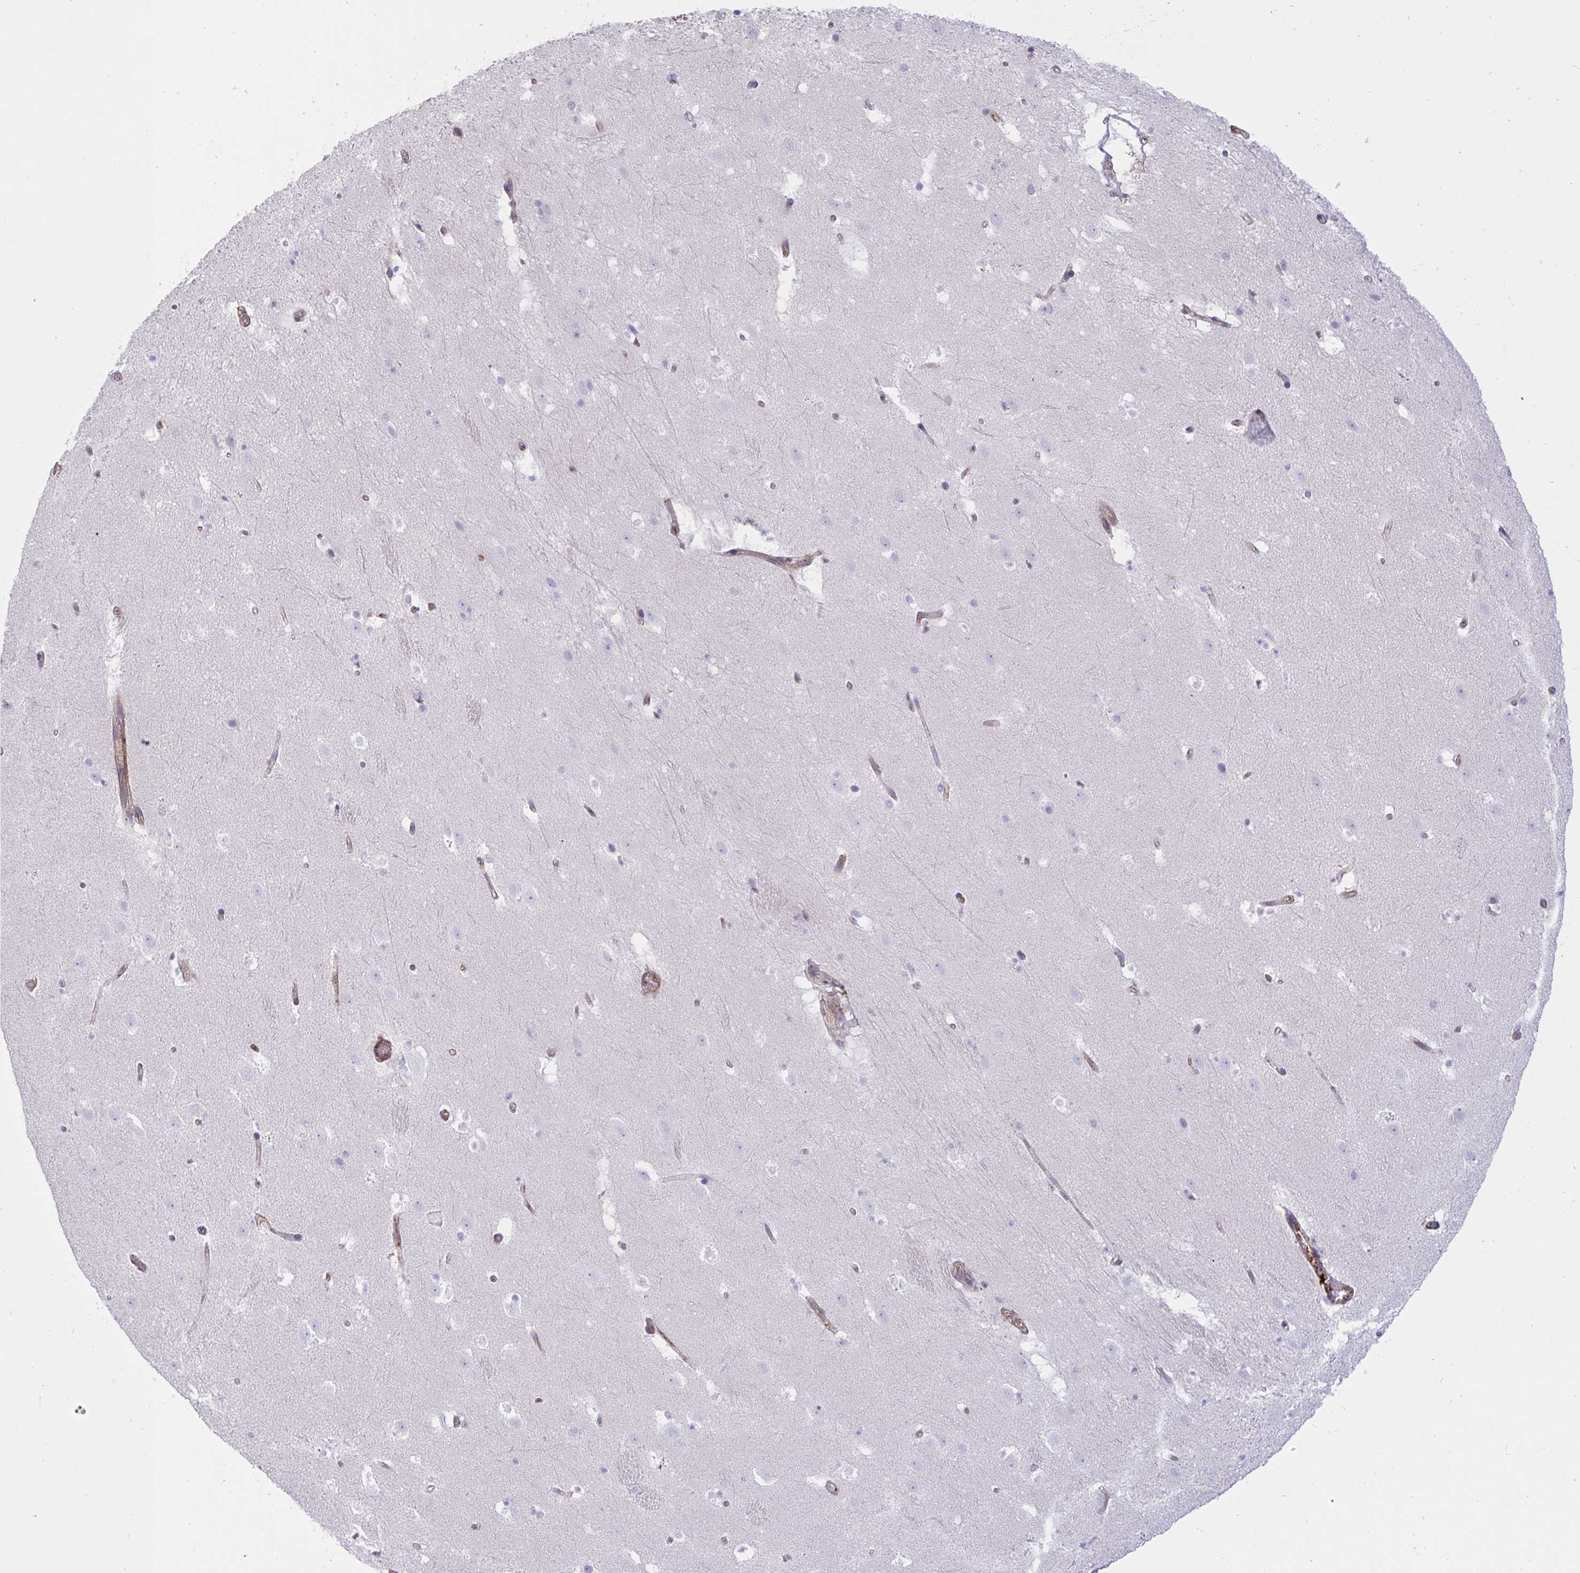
{"staining": {"intensity": "negative", "quantity": "none", "location": "none"}, "tissue": "caudate", "cell_type": "Glial cells", "image_type": "normal", "snomed": [{"axis": "morphology", "description": "Normal tissue, NOS"}, {"axis": "topography", "description": "Lateral ventricle wall"}], "caption": "DAB immunohistochemical staining of normal human caudate reveals no significant positivity in glial cells. (DAB (3,3'-diaminobenzidine) immunohistochemistry visualized using brightfield microscopy, high magnification).", "gene": "F2", "patient": {"sex": "male", "age": 37}}